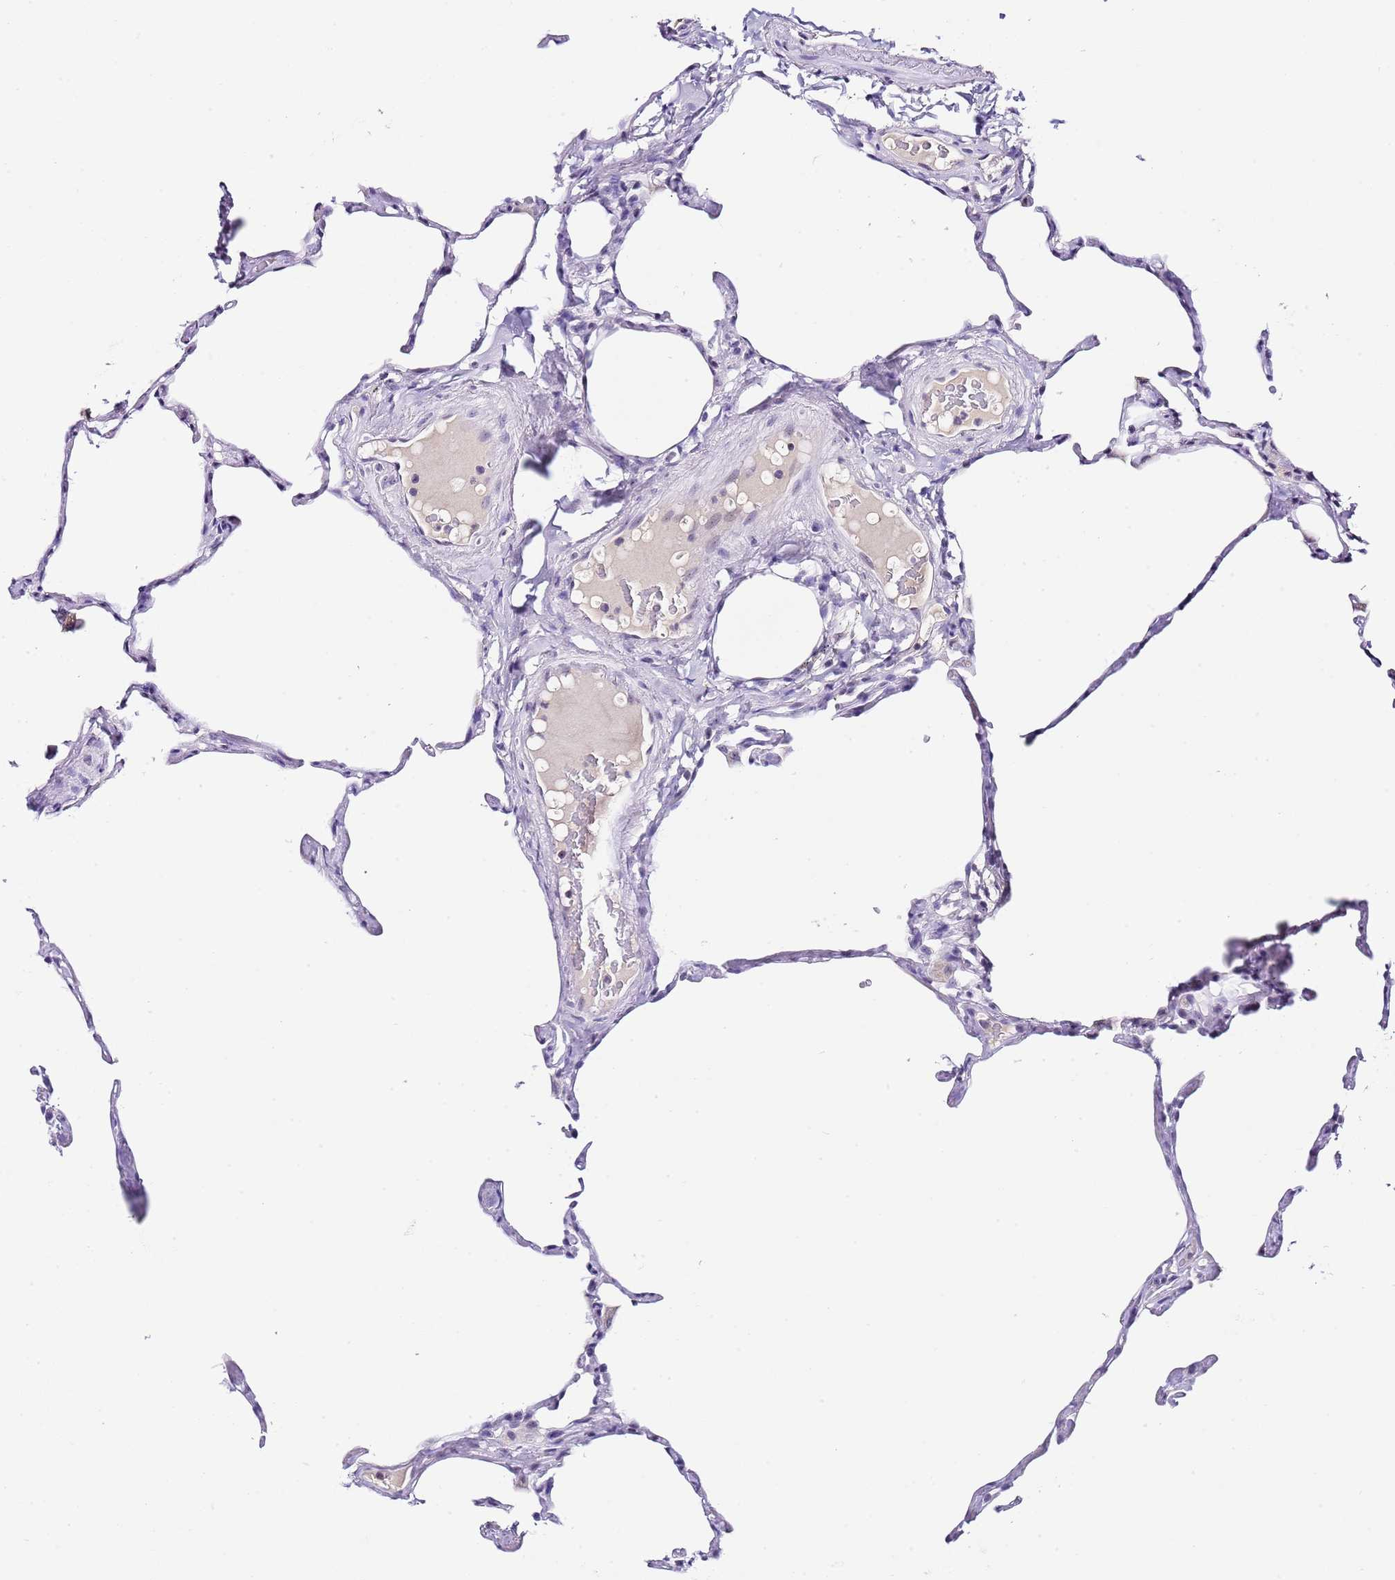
{"staining": {"intensity": "negative", "quantity": "none", "location": "none"}, "tissue": "lung", "cell_type": "Alveolar cells", "image_type": "normal", "snomed": [{"axis": "morphology", "description": "Normal tissue, NOS"}, {"axis": "topography", "description": "Lung"}], "caption": "The immunohistochemistry micrograph has no significant positivity in alveolar cells of lung.", "gene": "NOP56", "patient": {"sex": "male", "age": 65}}